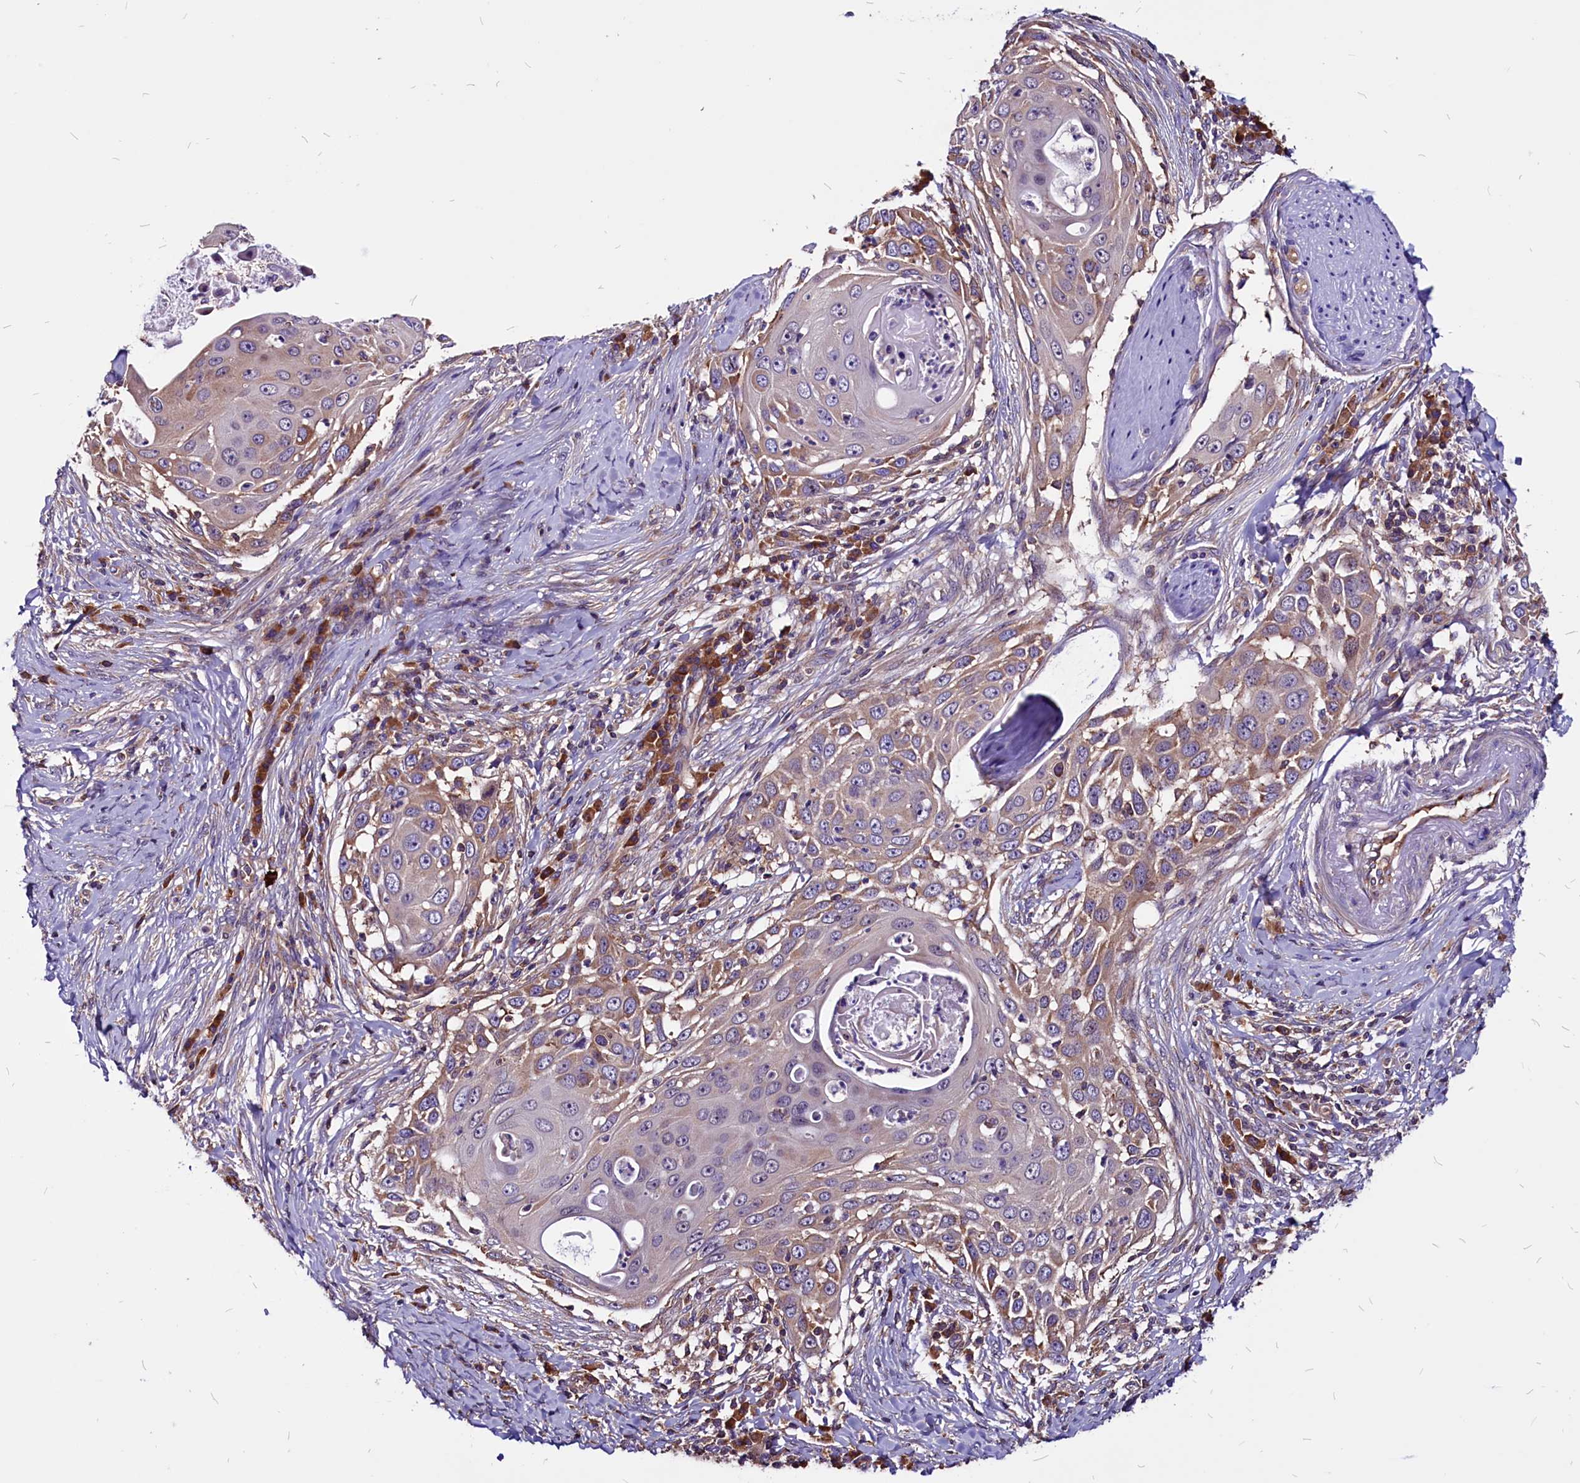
{"staining": {"intensity": "moderate", "quantity": "<25%", "location": "cytoplasmic/membranous"}, "tissue": "skin cancer", "cell_type": "Tumor cells", "image_type": "cancer", "snomed": [{"axis": "morphology", "description": "Squamous cell carcinoma, NOS"}, {"axis": "topography", "description": "Skin"}], "caption": "Protein staining of skin squamous cell carcinoma tissue reveals moderate cytoplasmic/membranous expression in approximately <25% of tumor cells.", "gene": "EIF3G", "patient": {"sex": "female", "age": 44}}